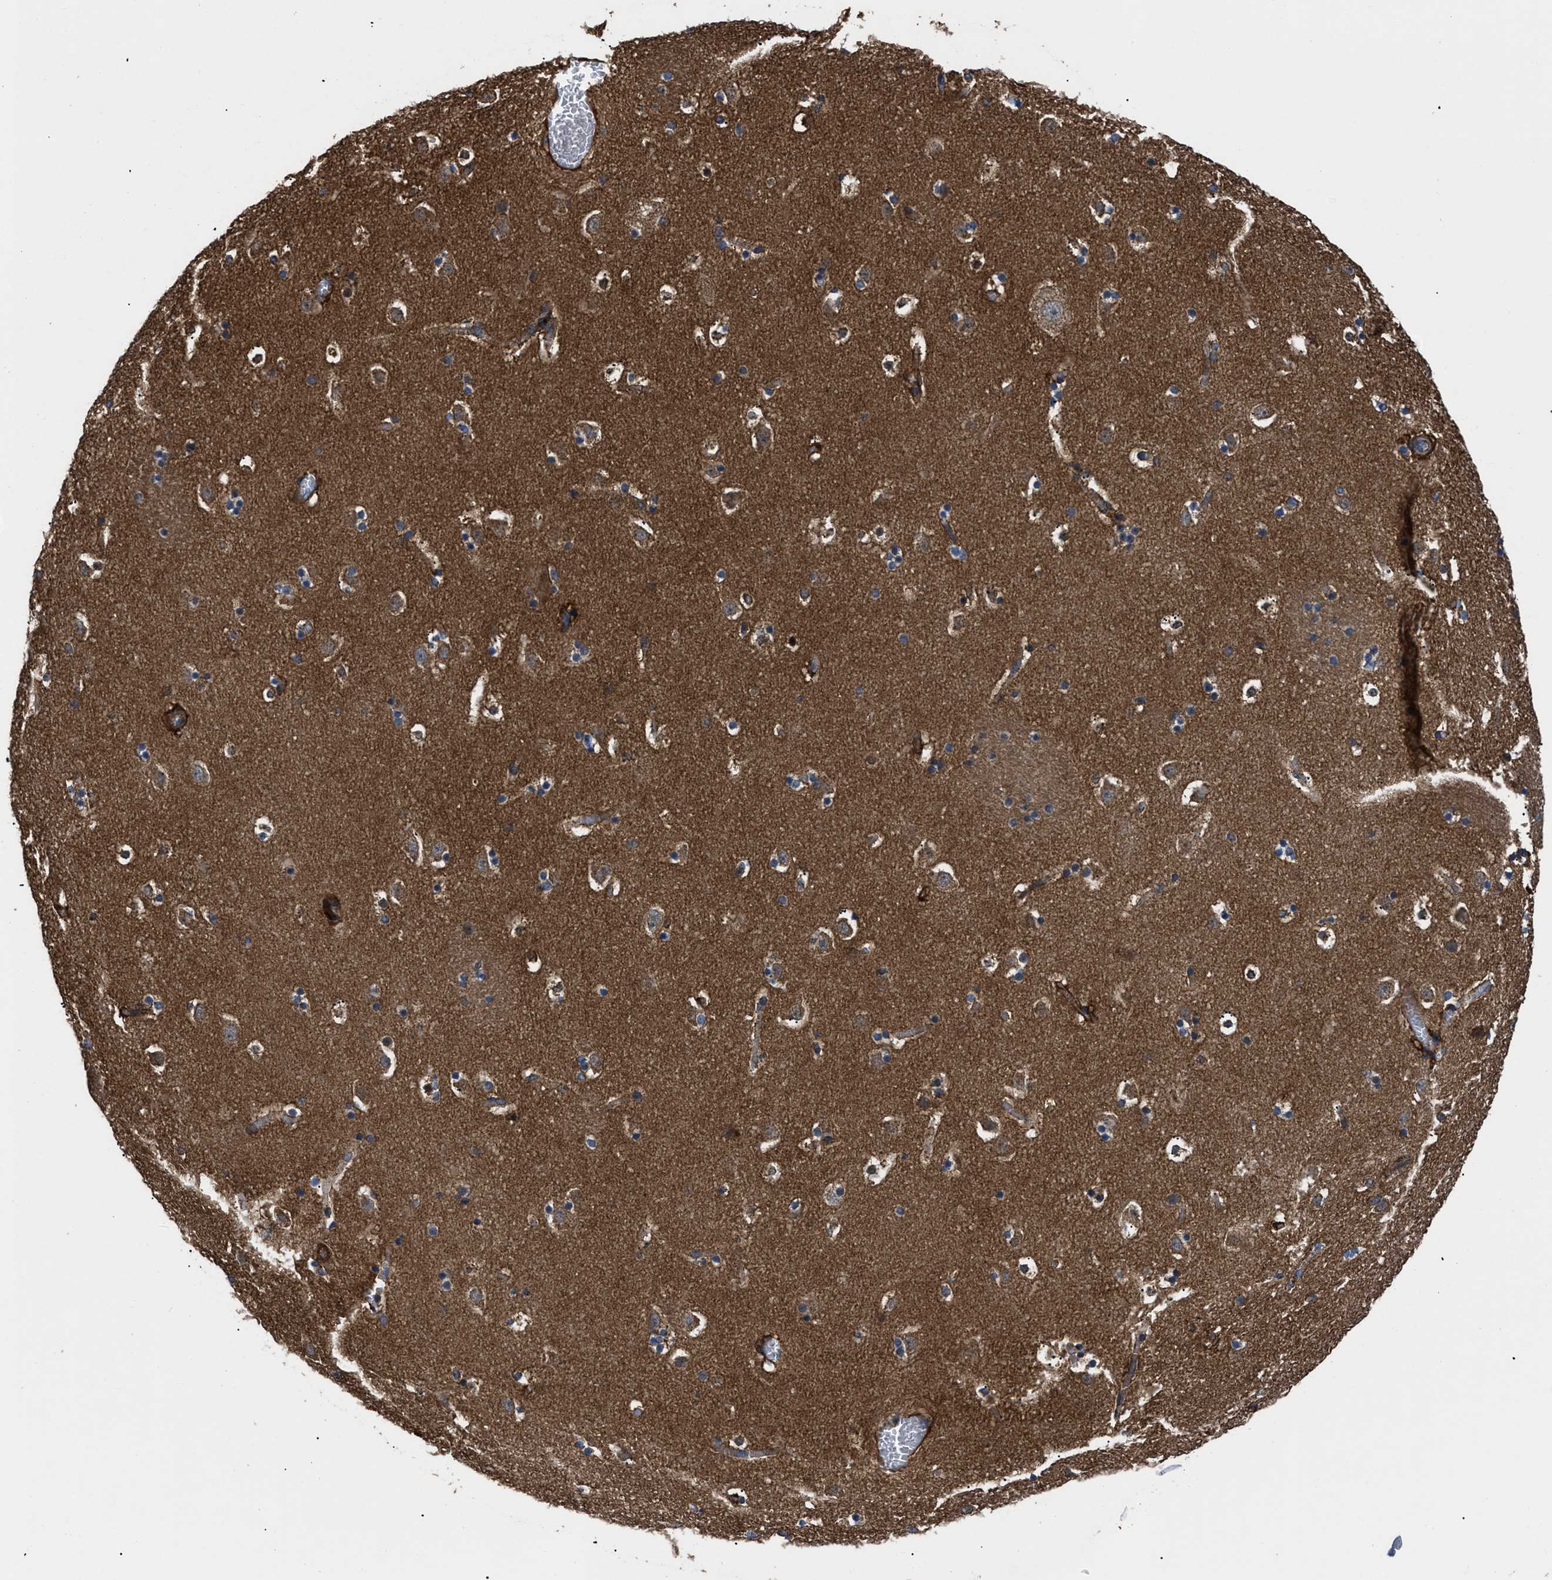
{"staining": {"intensity": "moderate", "quantity": "<25%", "location": "cytoplasmic/membranous"}, "tissue": "caudate", "cell_type": "Glial cells", "image_type": "normal", "snomed": [{"axis": "morphology", "description": "Normal tissue, NOS"}, {"axis": "topography", "description": "Lateral ventricle wall"}], "caption": "IHC image of benign caudate: human caudate stained using IHC displays low levels of moderate protein expression localized specifically in the cytoplasmic/membranous of glial cells, appearing as a cytoplasmic/membranous brown color.", "gene": "NT5E", "patient": {"sex": "male", "age": 45}}